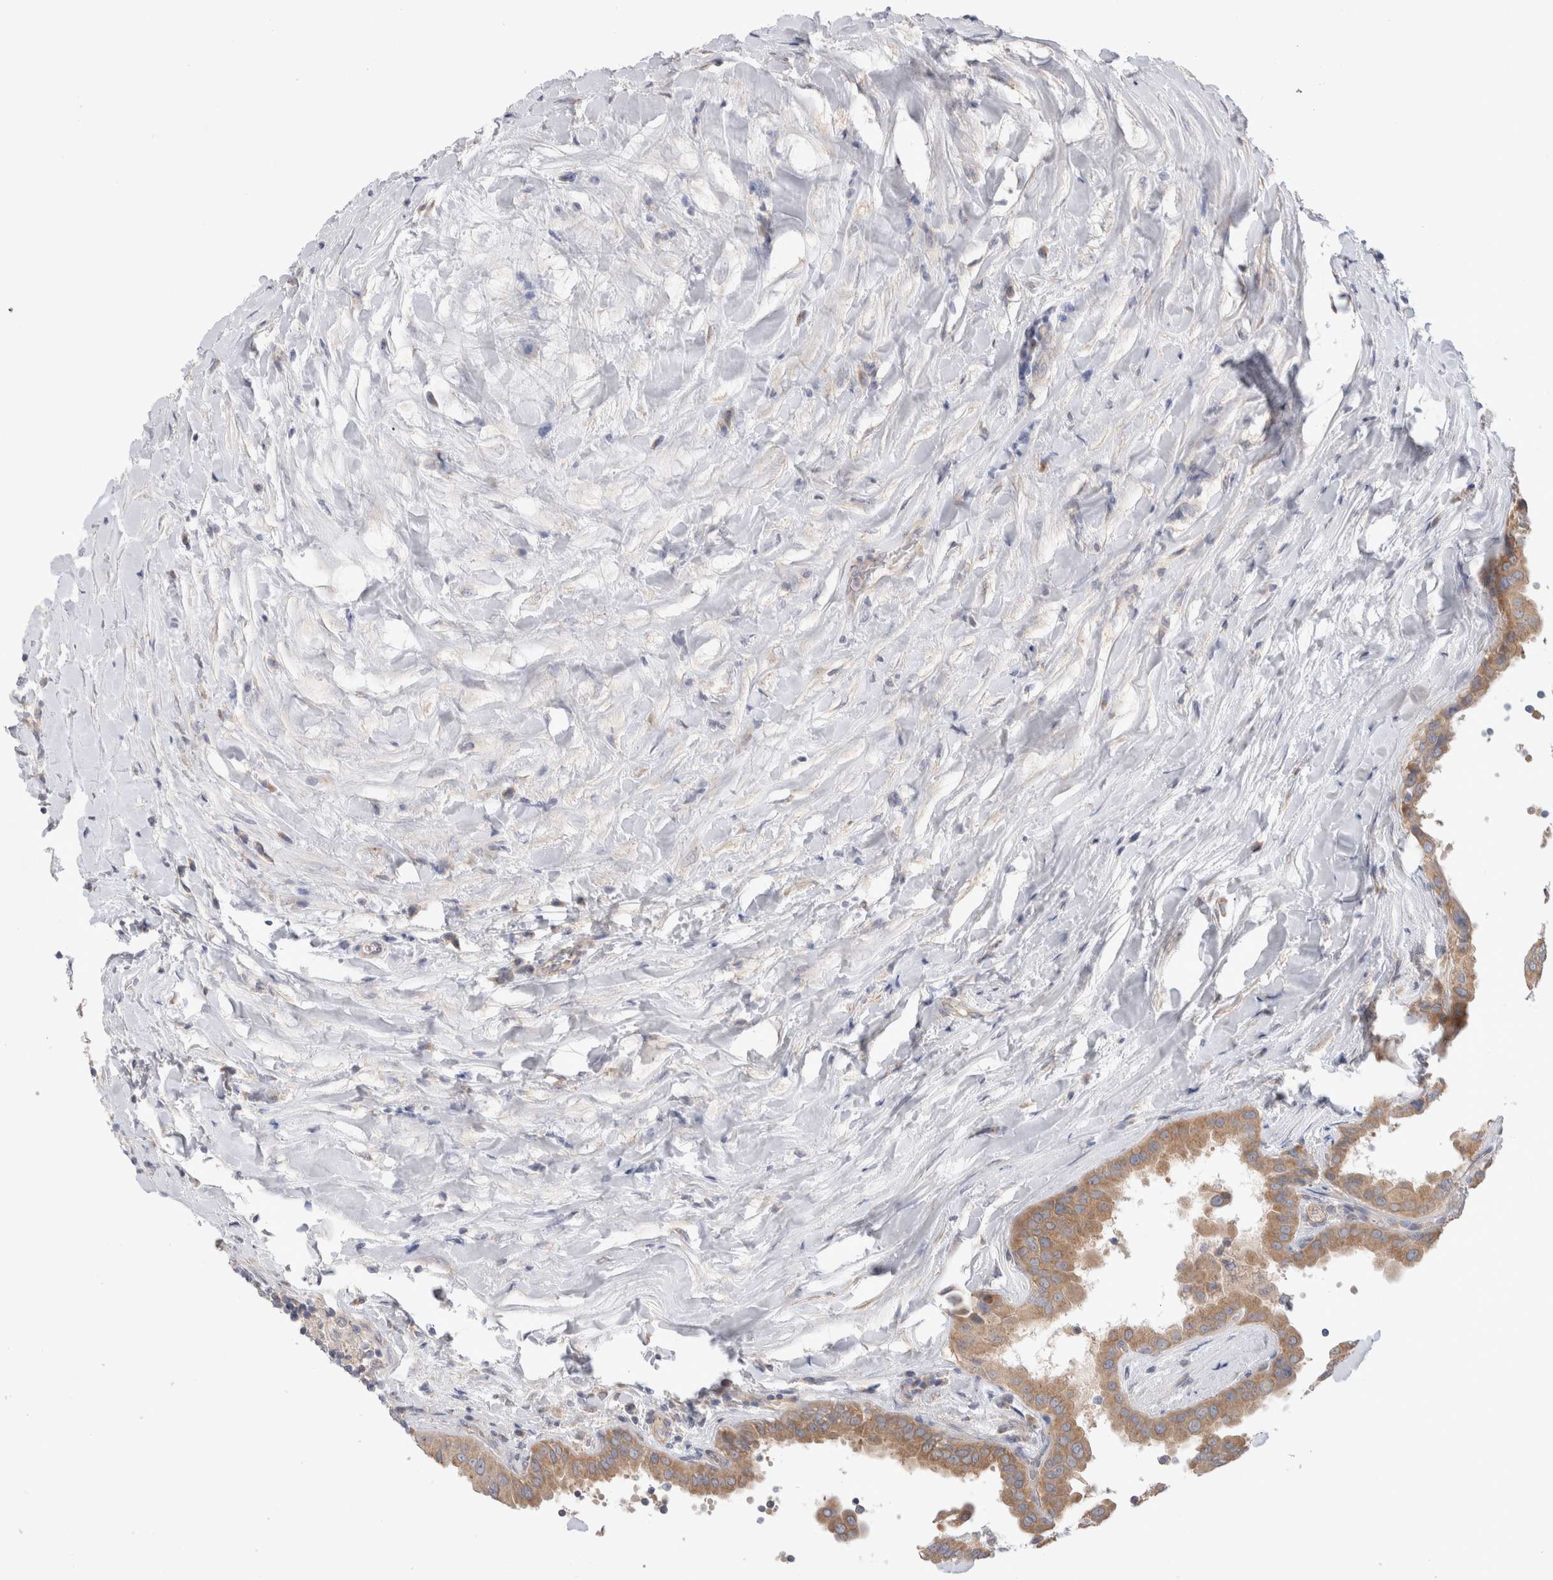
{"staining": {"intensity": "moderate", "quantity": ">75%", "location": "cytoplasmic/membranous"}, "tissue": "thyroid cancer", "cell_type": "Tumor cells", "image_type": "cancer", "snomed": [{"axis": "morphology", "description": "Papillary adenocarcinoma, NOS"}, {"axis": "topography", "description": "Thyroid gland"}], "caption": "Tumor cells demonstrate medium levels of moderate cytoplasmic/membranous expression in about >75% of cells in human thyroid cancer.", "gene": "IFT74", "patient": {"sex": "male", "age": 33}}